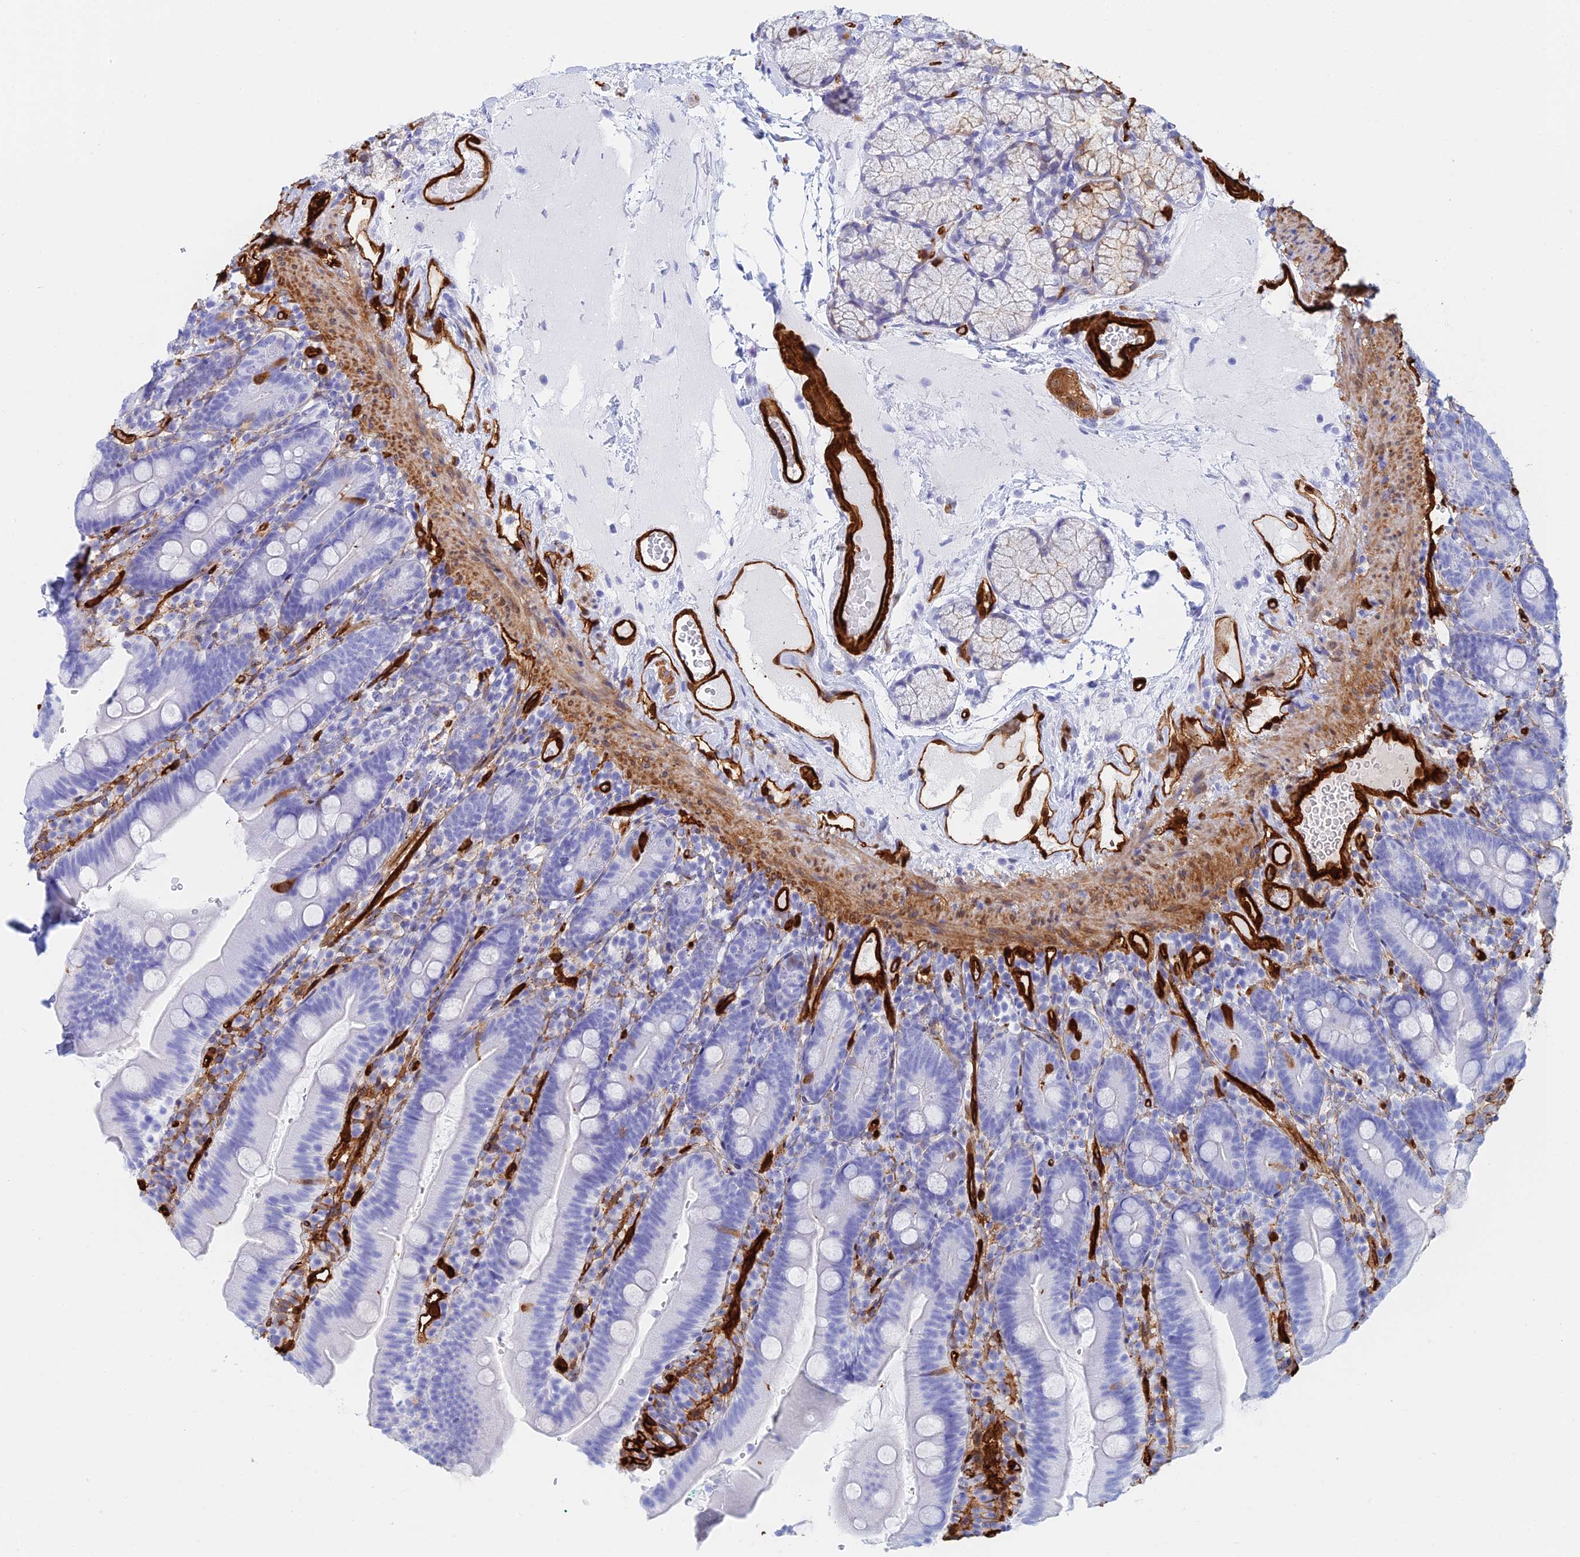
{"staining": {"intensity": "negative", "quantity": "none", "location": "none"}, "tissue": "duodenum", "cell_type": "Glandular cells", "image_type": "normal", "snomed": [{"axis": "morphology", "description": "Normal tissue, NOS"}, {"axis": "topography", "description": "Duodenum"}], "caption": "Duodenum was stained to show a protein in brown. There is no significant positivity in glandular cells.", "gene": "CRIP2", "patient": {"sex": "female", "age": 67}}